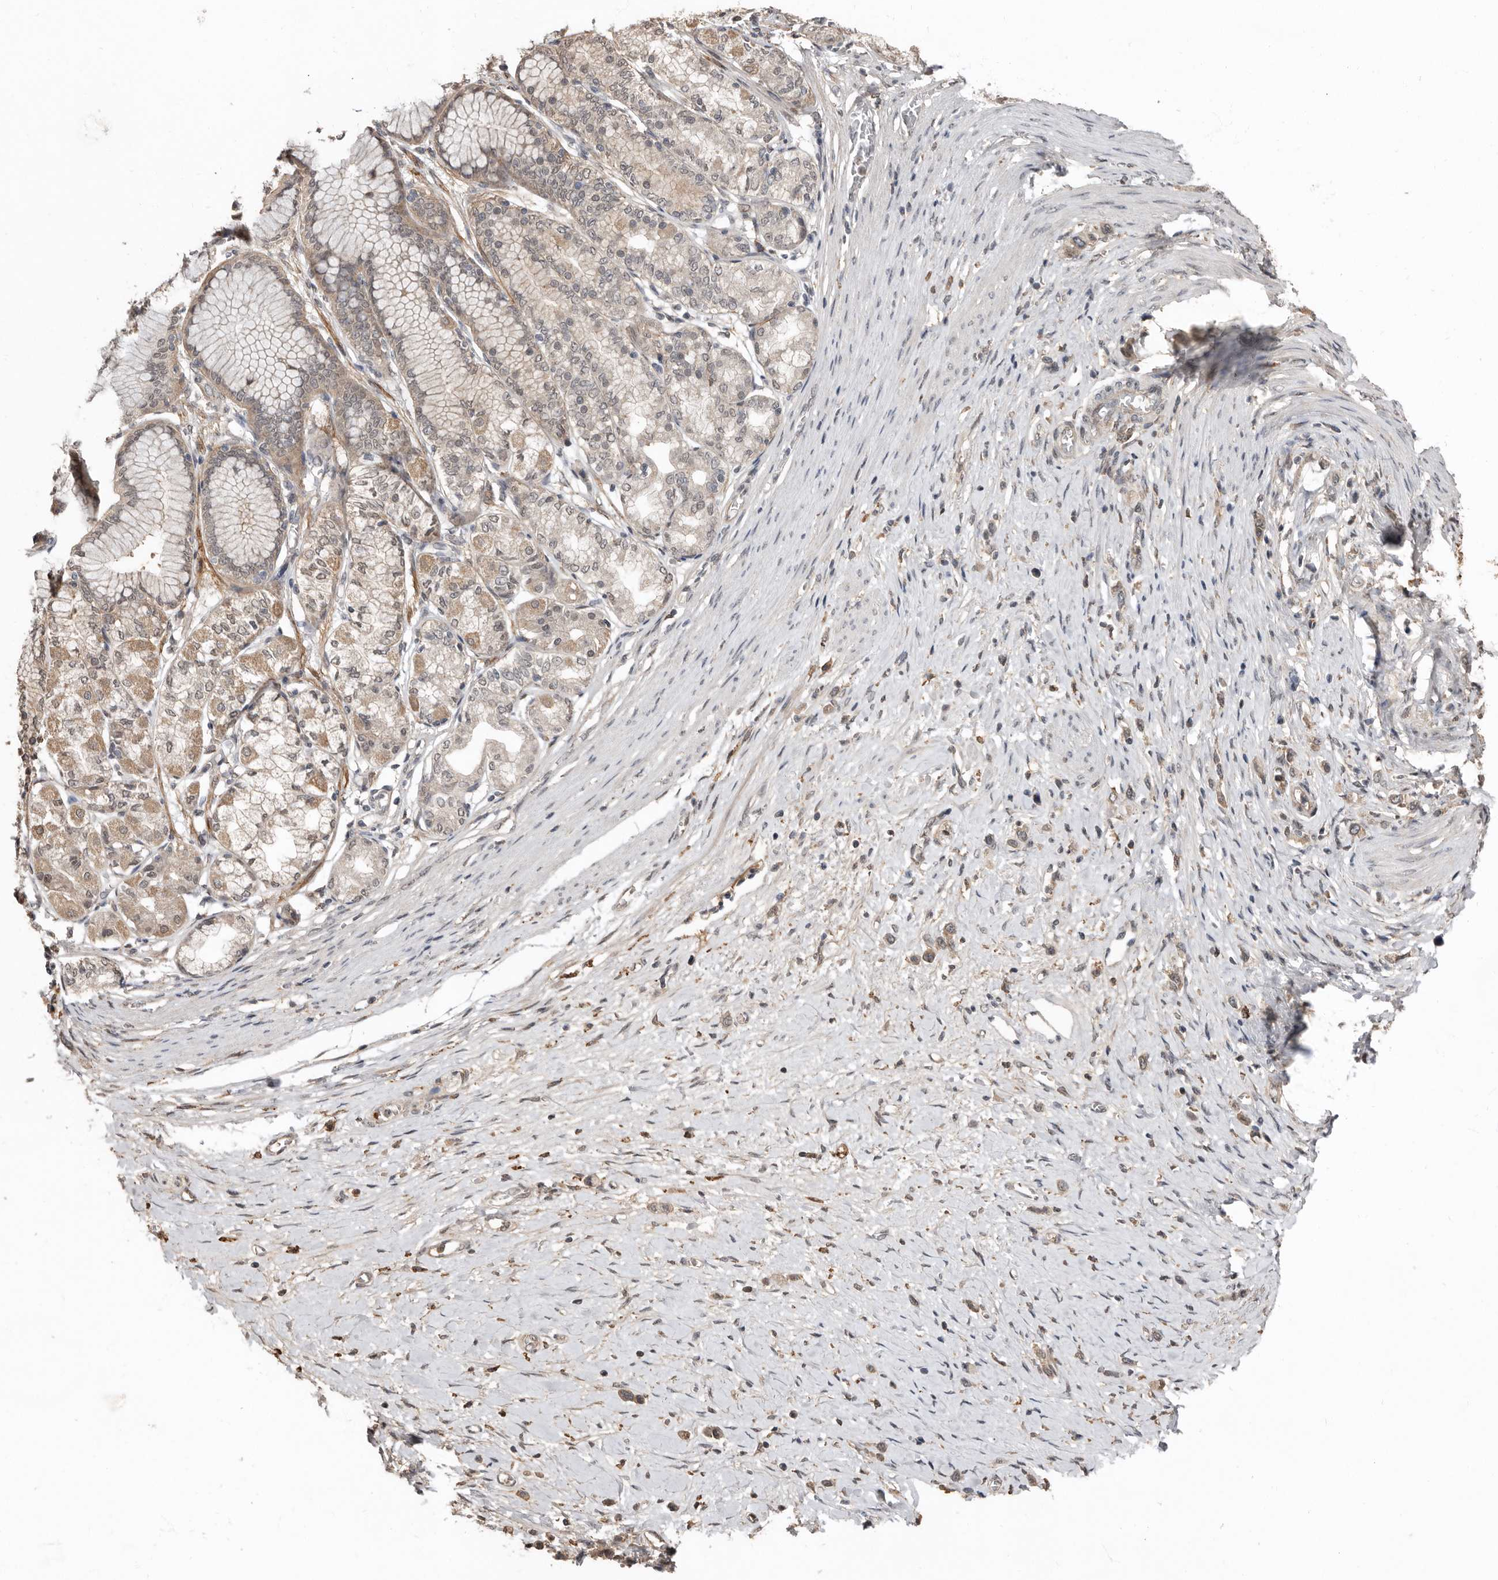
{"staining": {"intensity": "weak", "quantity": "25%-75%", "location": "cytoplasmic/membranous"}, "tissue": "stomach cancer", "cell_type": "Tumor cells", "image_type": "cancer", "snomed": [{"axis": "morphology", "description": "Adenocarcinoma, NOS"}, {"axis": "topography", "description": "Stomach"}], "caption": "A micrograph of human adenocarcinoma (stomach) stained for a protein demonstrates weak cytoplasmic/membranous brown staining in tumor cells.", "gene": "LRGUK", "patient": {"sex": "female", "age": 65}}